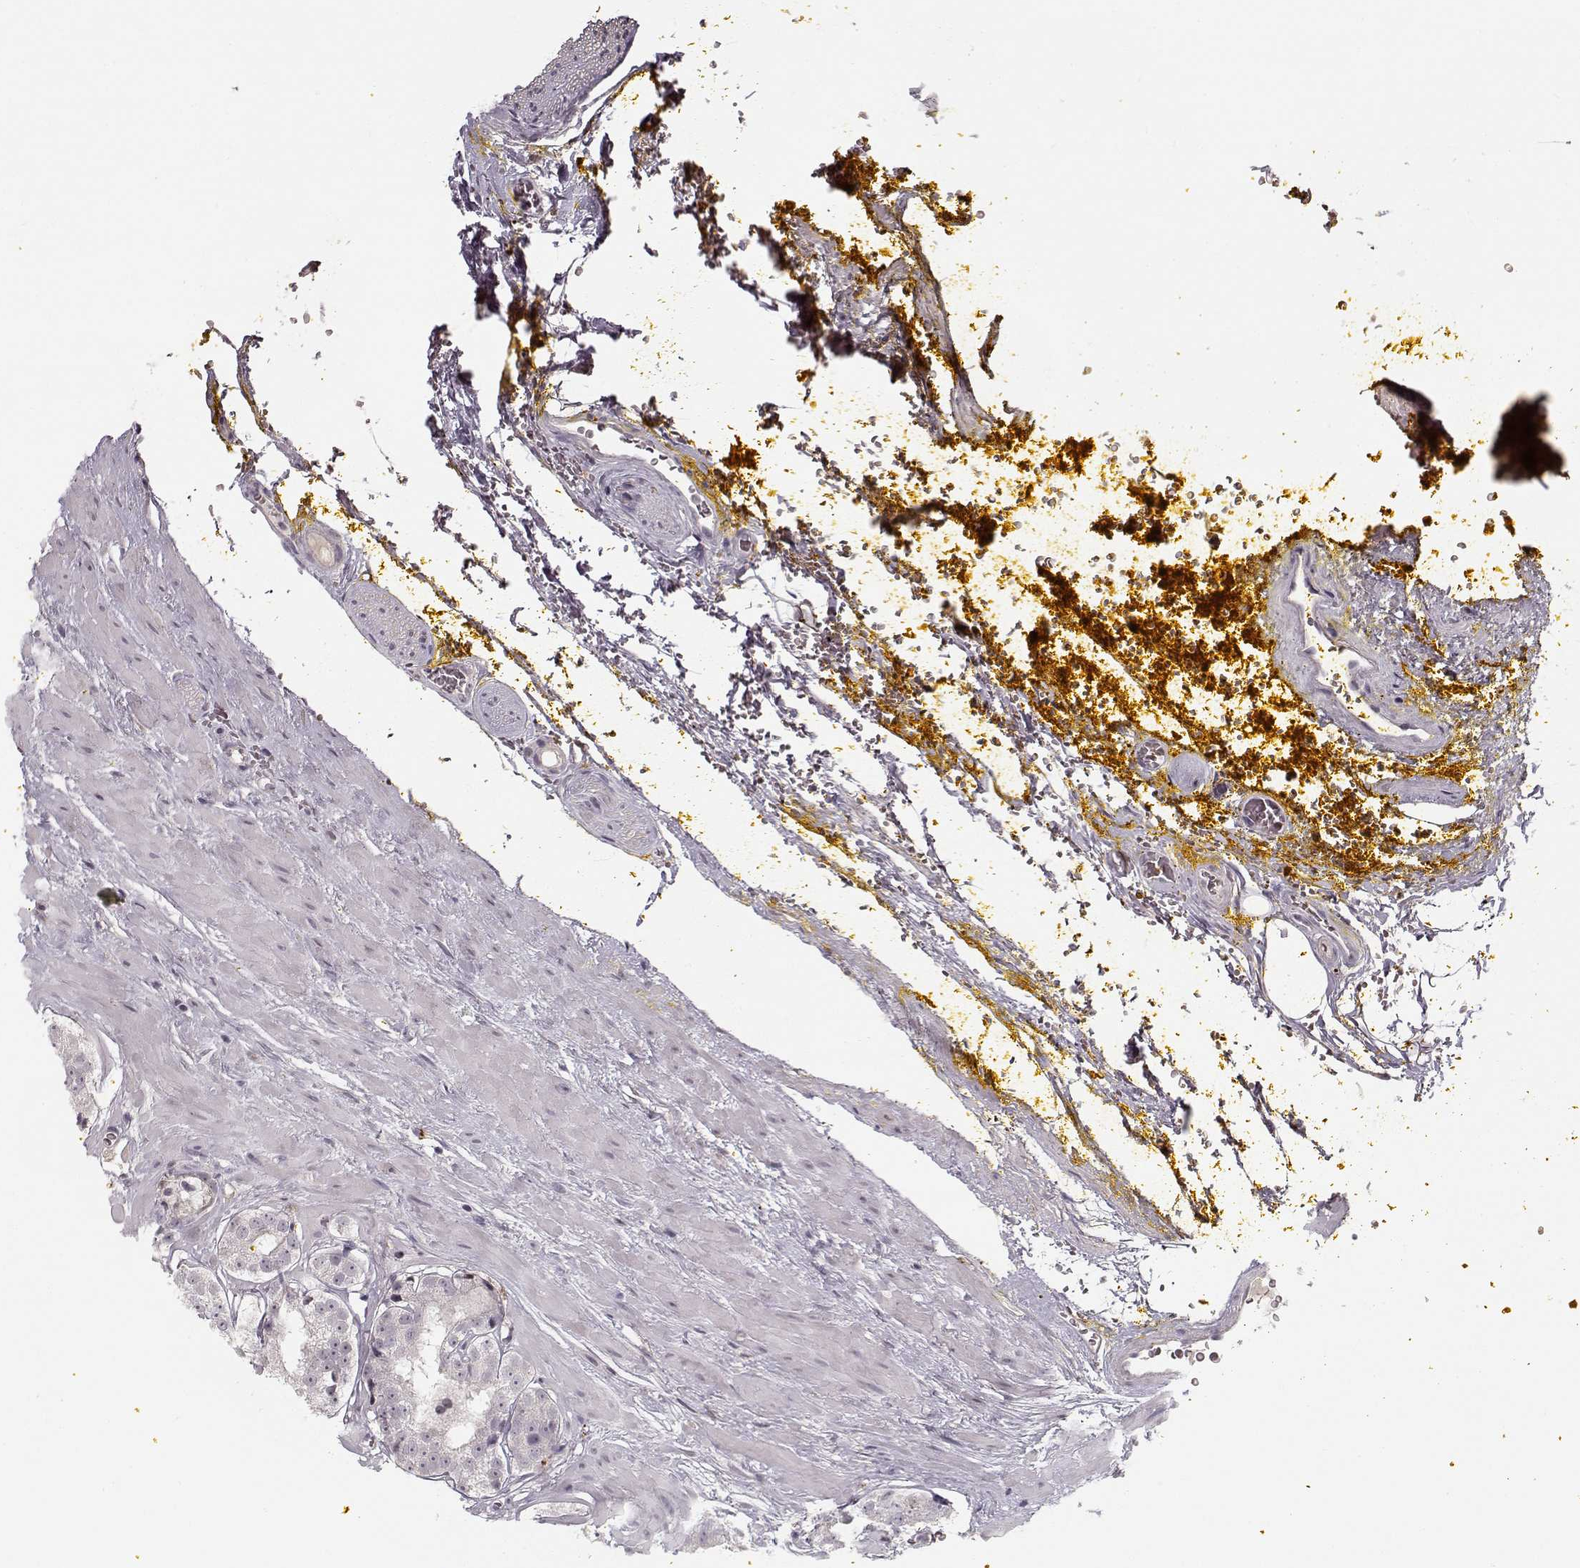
{"staining": {"intensity": "negative", "quantity": "none", "location": "none"}, "tissue": "prostate cancer", "cell_type": "Tumor cells", "image_type": "cancer", "snomed": [{"axis": "morphology", "description": "Adenocarcinoma, Low grade"}, {"axis": "topography", "description": "Prostate"}], "caption": "The histopathology image reveals no significant staining in tumor cells of prostate cancer (low-grade adenocarcinoma).", "gene": "DNAI3", "patient": {"sex": "male", "age": 60}}